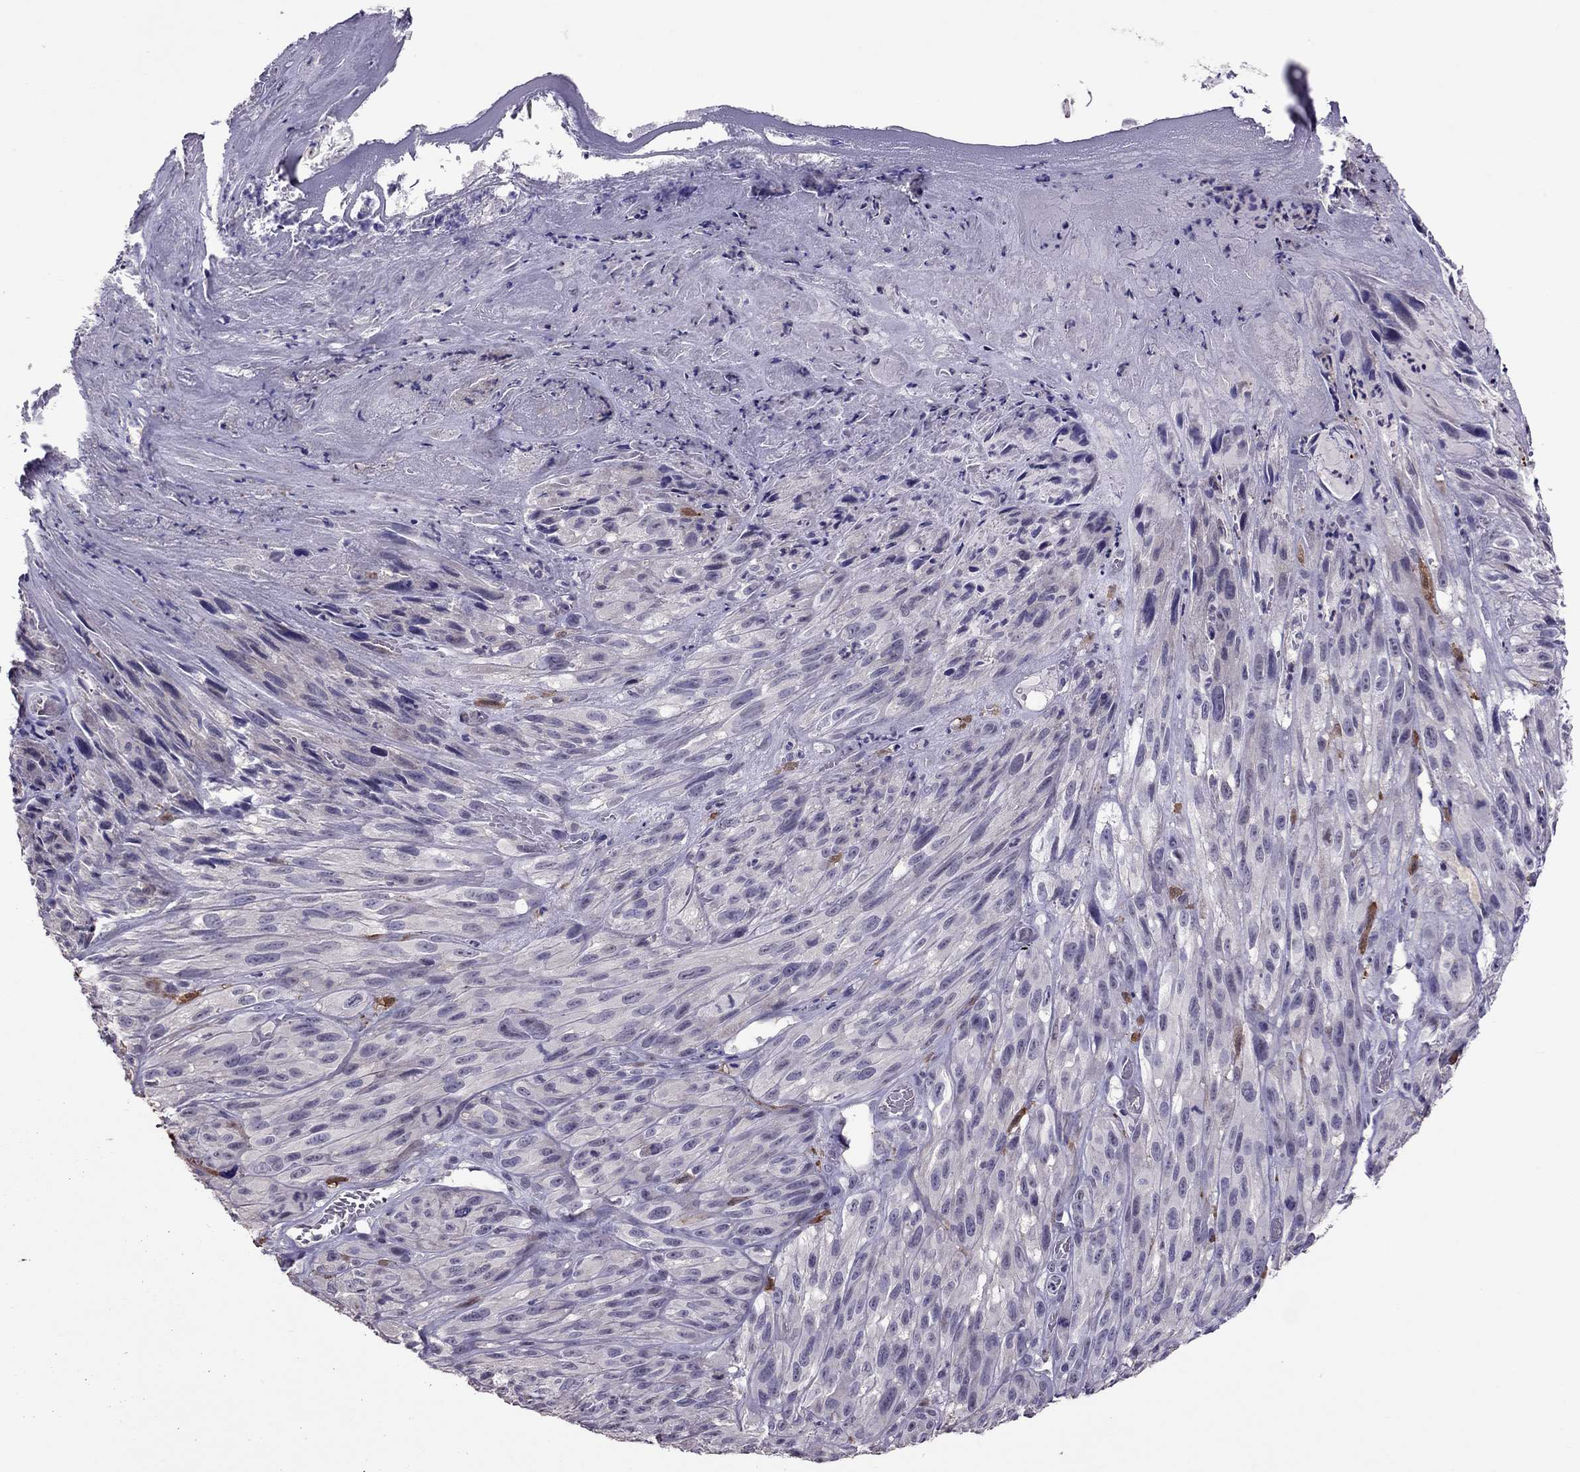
{"staining": {"intensity": "negative", "quantity": "none", "location": "none"}, "tissue": "melanoma", "cell_type": "Tumor cells", "image_type": "cancer", "snomed": [{"axis": "morphology", "description": "Malignant melanoma, NOS"}, {"axis": "topography", "description": "Skin"}], "caption": "DAB (3,3'-diaminobenzidine) immunohistochemical staining of melanoma demonstrates no significant staining in tumor cells.", "gene": "LRRC46", "patient": {"sex": "male", "age": 51}}